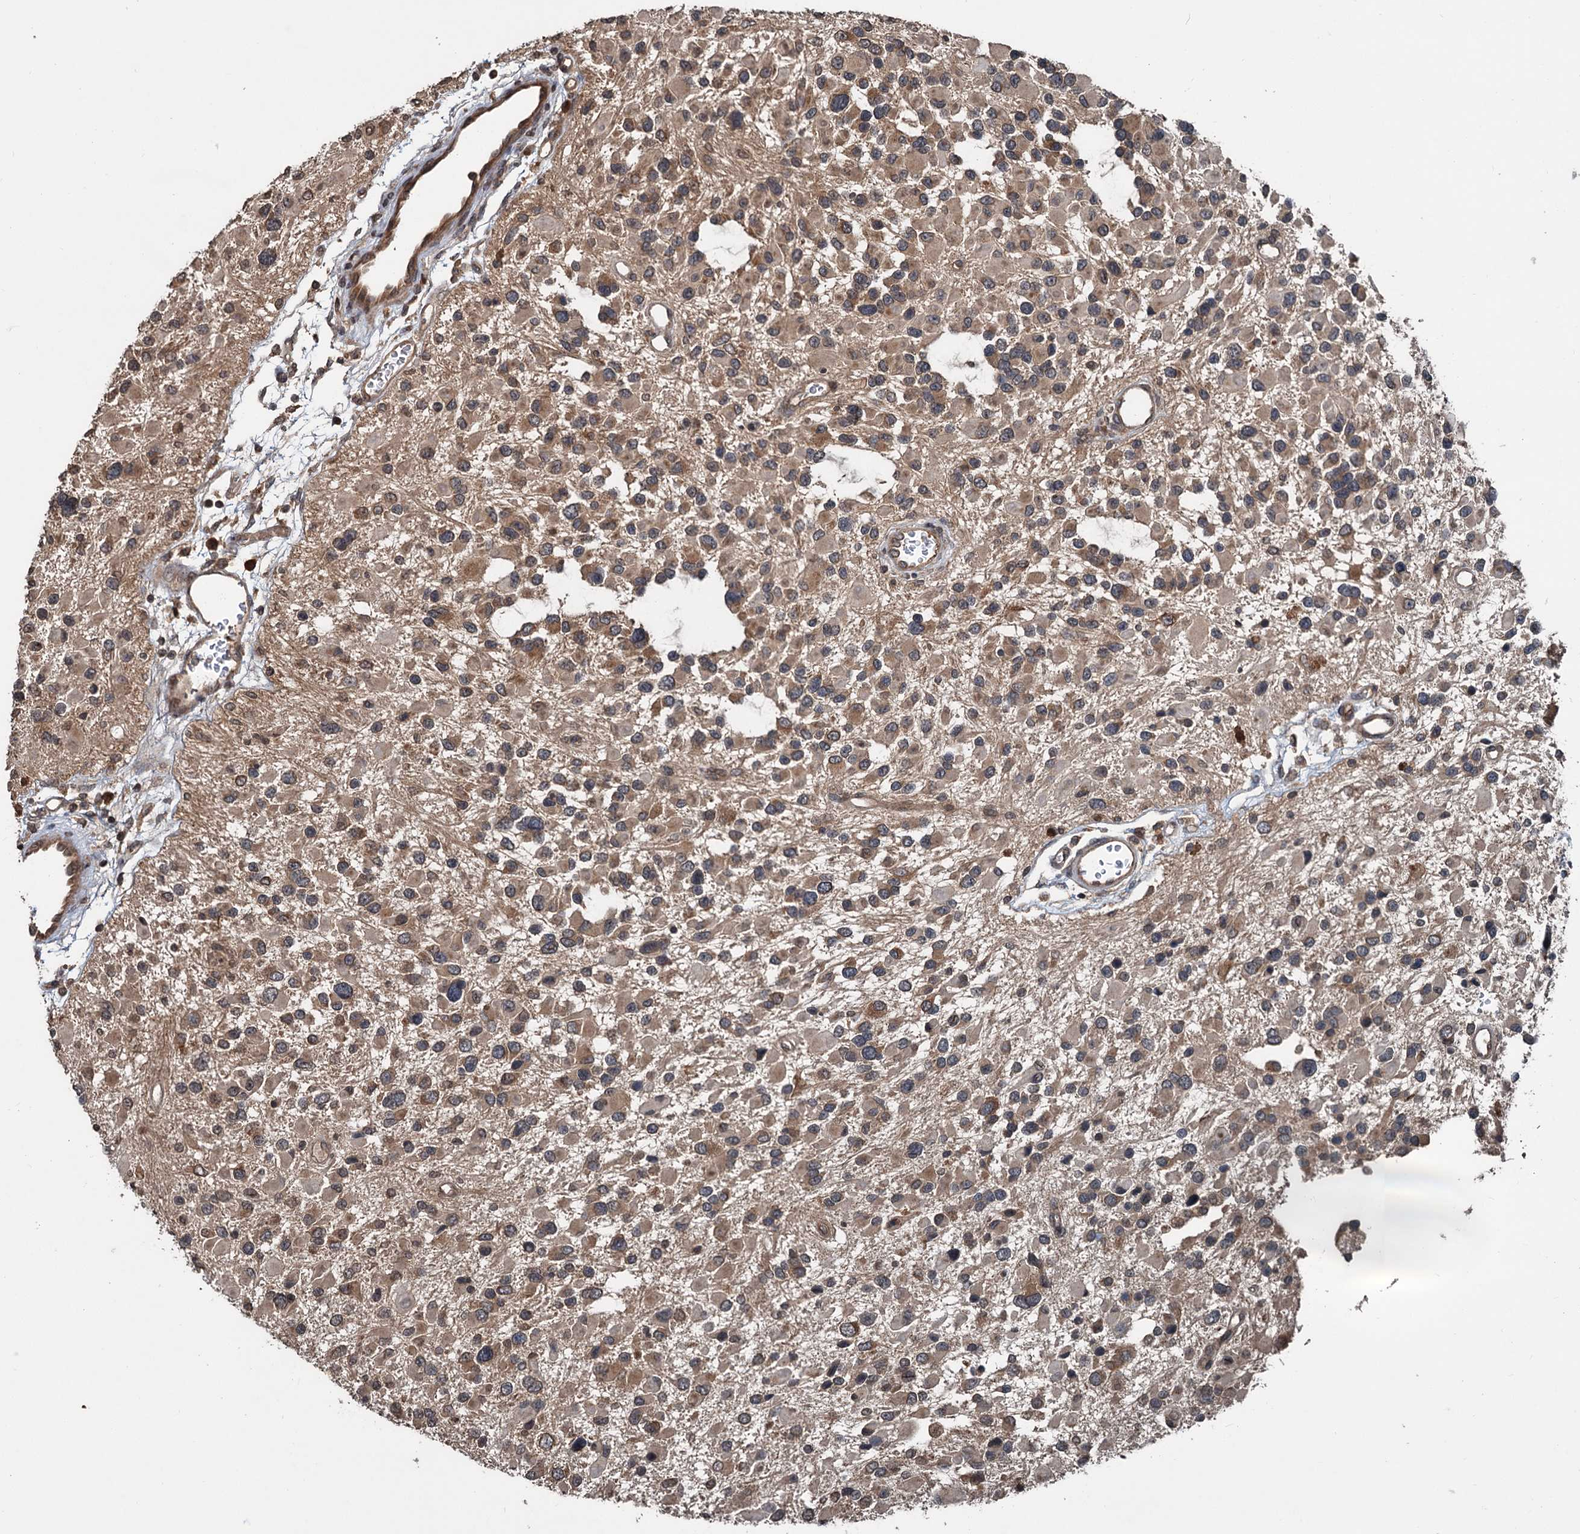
{"staining": {"intensity": "moderate", "quantity": ">75%", "location": "cytoplasmic/membranous"}, "tissue": "glioma", "cell_type": "Tumor cells", "image_type": "cancer", "snomed": [{"axis": "morphology", "description": "Glioma, malignant, High grade"}, {"axis": "topography", "description": "Brain"}], "caption": "Brown immunohistochemical staining in human glioma displays moderate cytoplasmic/membranous expression in about >75% of tumor cells.", "gene": "N4BP2L2", "patient": {"sex": "male", "age": 53}}